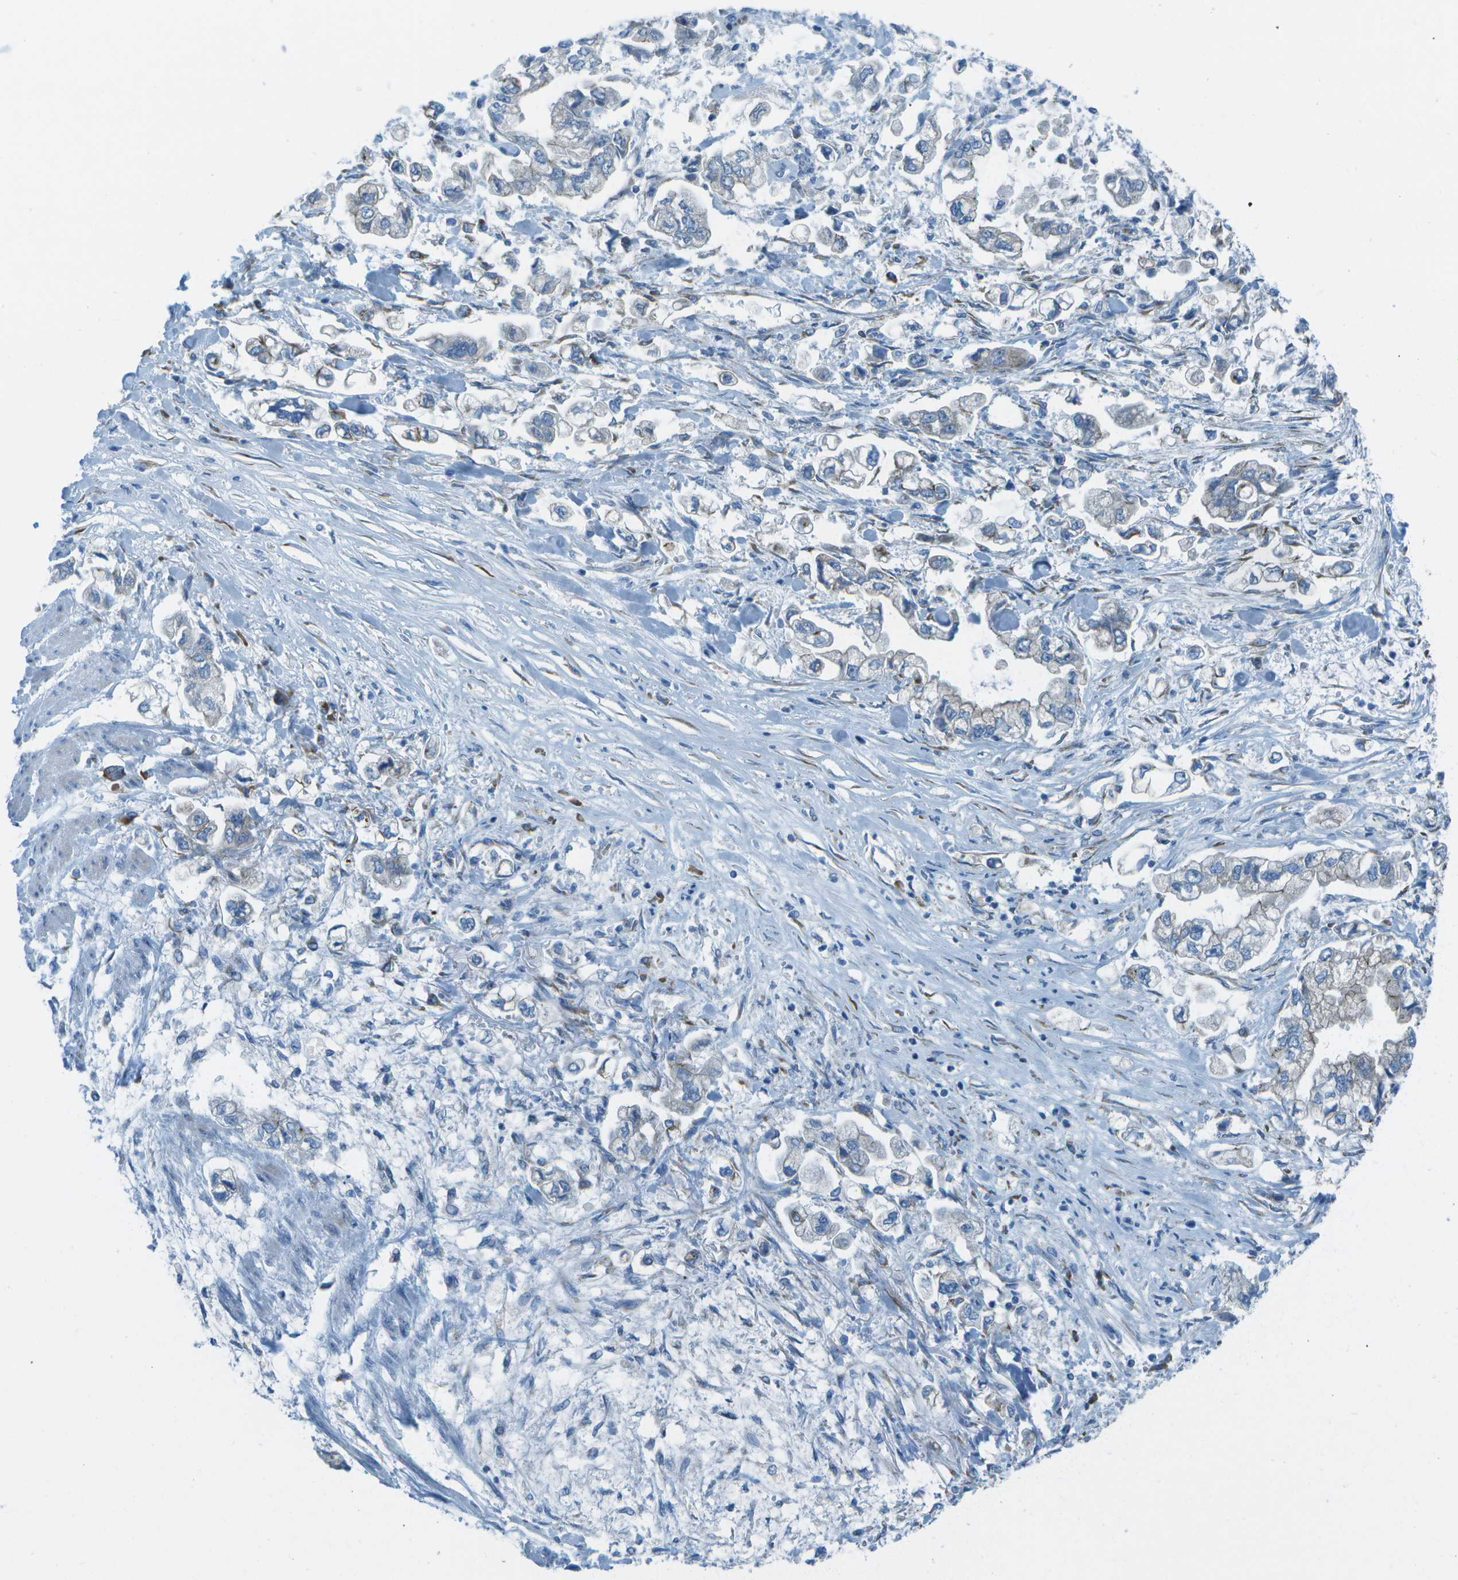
{"staining": {"intensity": "negative", "quantity": "none", "location": "none"}, "tissue": "stomach cancer", "cell_type": "Tumor cells", "image_type": "cancer", "snomed": [{"axis": "morphology", "description": "Normal tissue, NOS"}, {"axis": "morphology", "description": "Adenocarcinoma, NOS"}, {"axis": "topography", "description": "Stomach"}], "caption": "Protein analysis of stomach adenocarcinoma reveals no significant expression in tumor cells. (Stains: DAB (3,3'-diaminobenzidine) immunohistochemistry (IHC) with hematoxylin counter stain, Microscopy: brightfield microscopy at high magnification).", "gene": "KCTD3", "patient": {"sex": "male", "age": 62}}